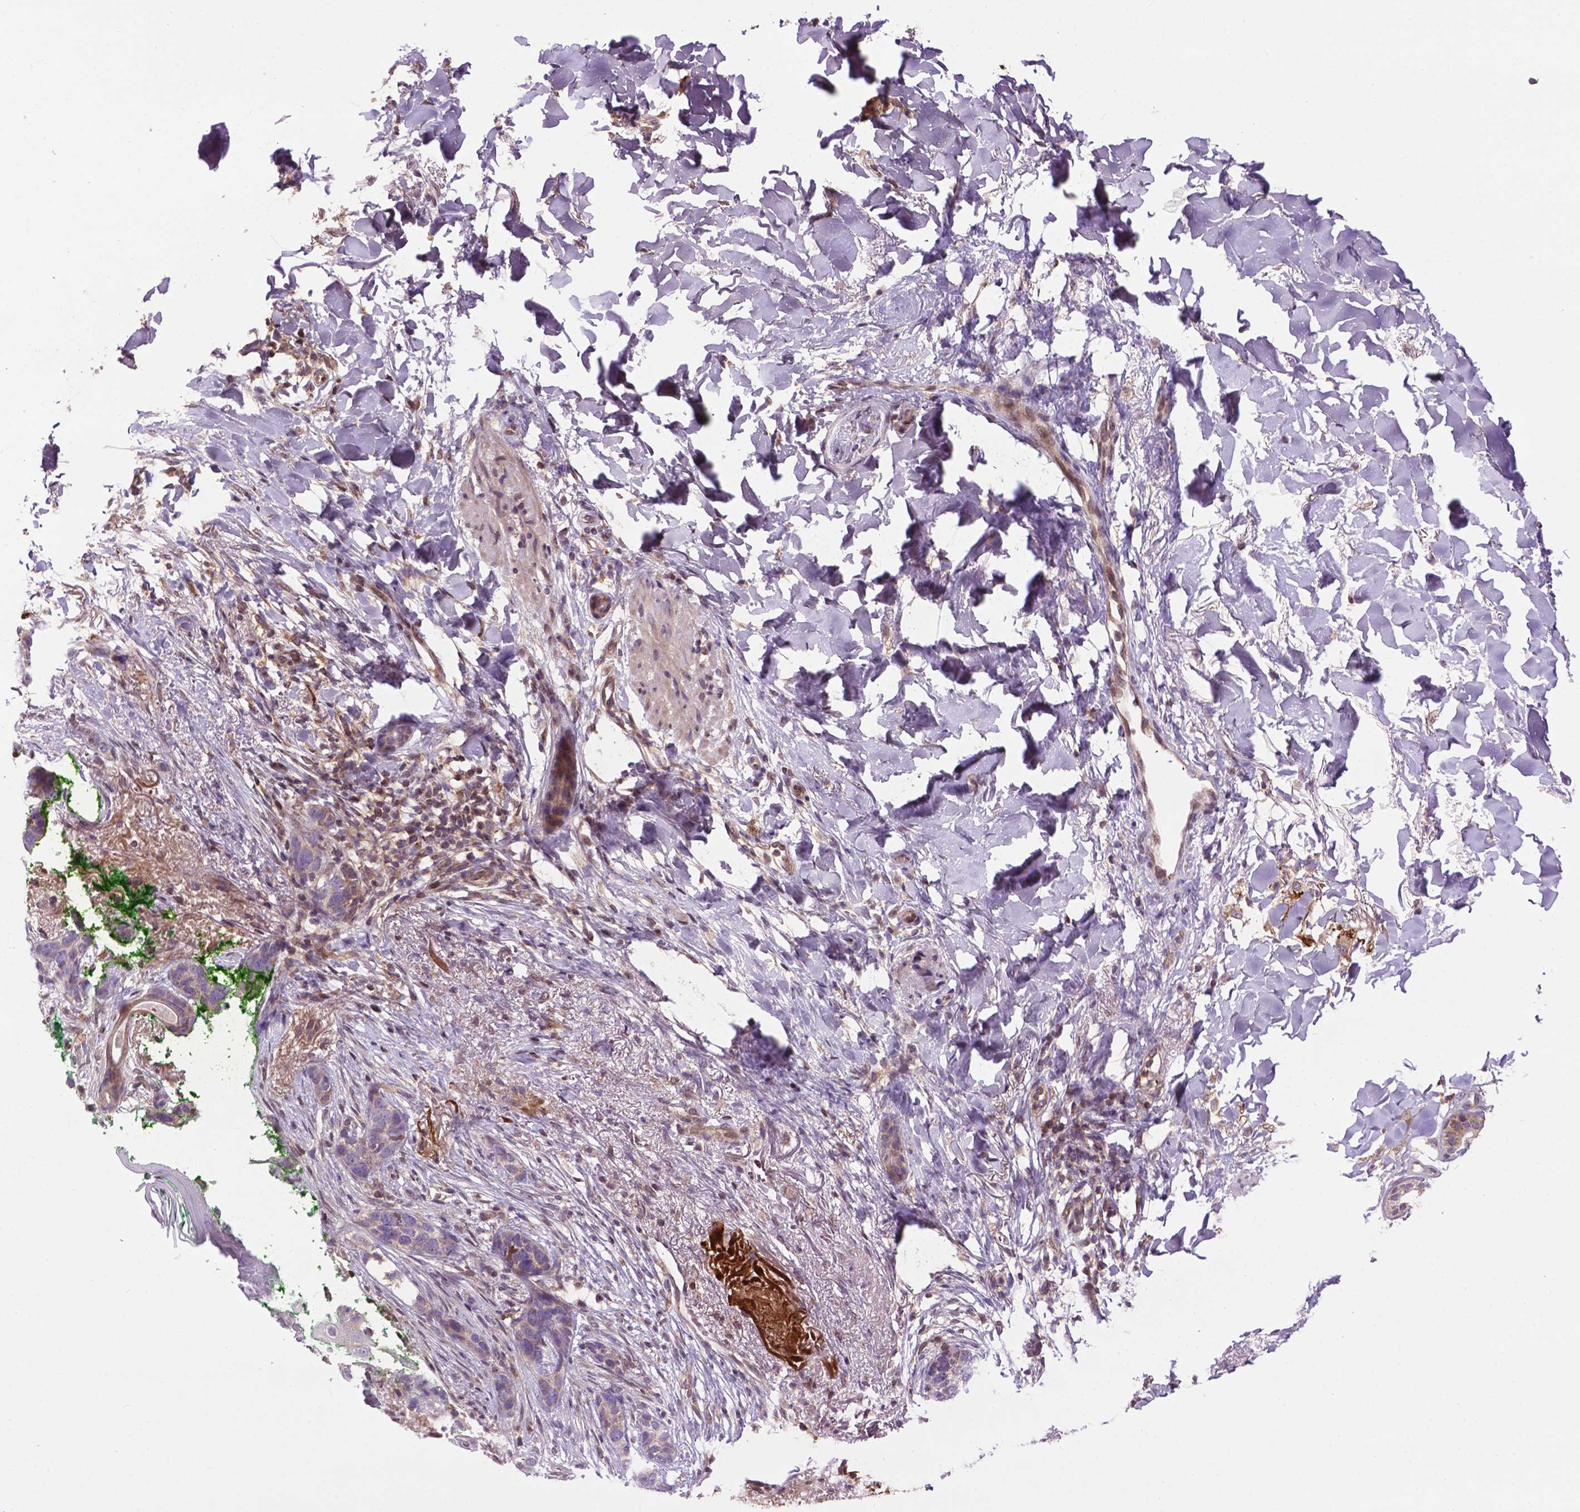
{"staining": {"intensity": "negative", "quantity": "none", "location": "none"}, "tissue": "skin cancer", "cell_type": "Tumor cells", "image_type": "cancer", "snomed": [{"axis": "morphology", "description": "Normal tissue, NOS"}, {"axis": "morphology", "description": "Basal cell carcinoma"}, {"axis": "topography", "description": "Skin"}], "caption": "Protein analysis of skin cancer (basal cell carcinoma) displays no significant expression in tumor cells.", "gene": "SPNS2", "patient": {"sex": "male", "age": 84}}